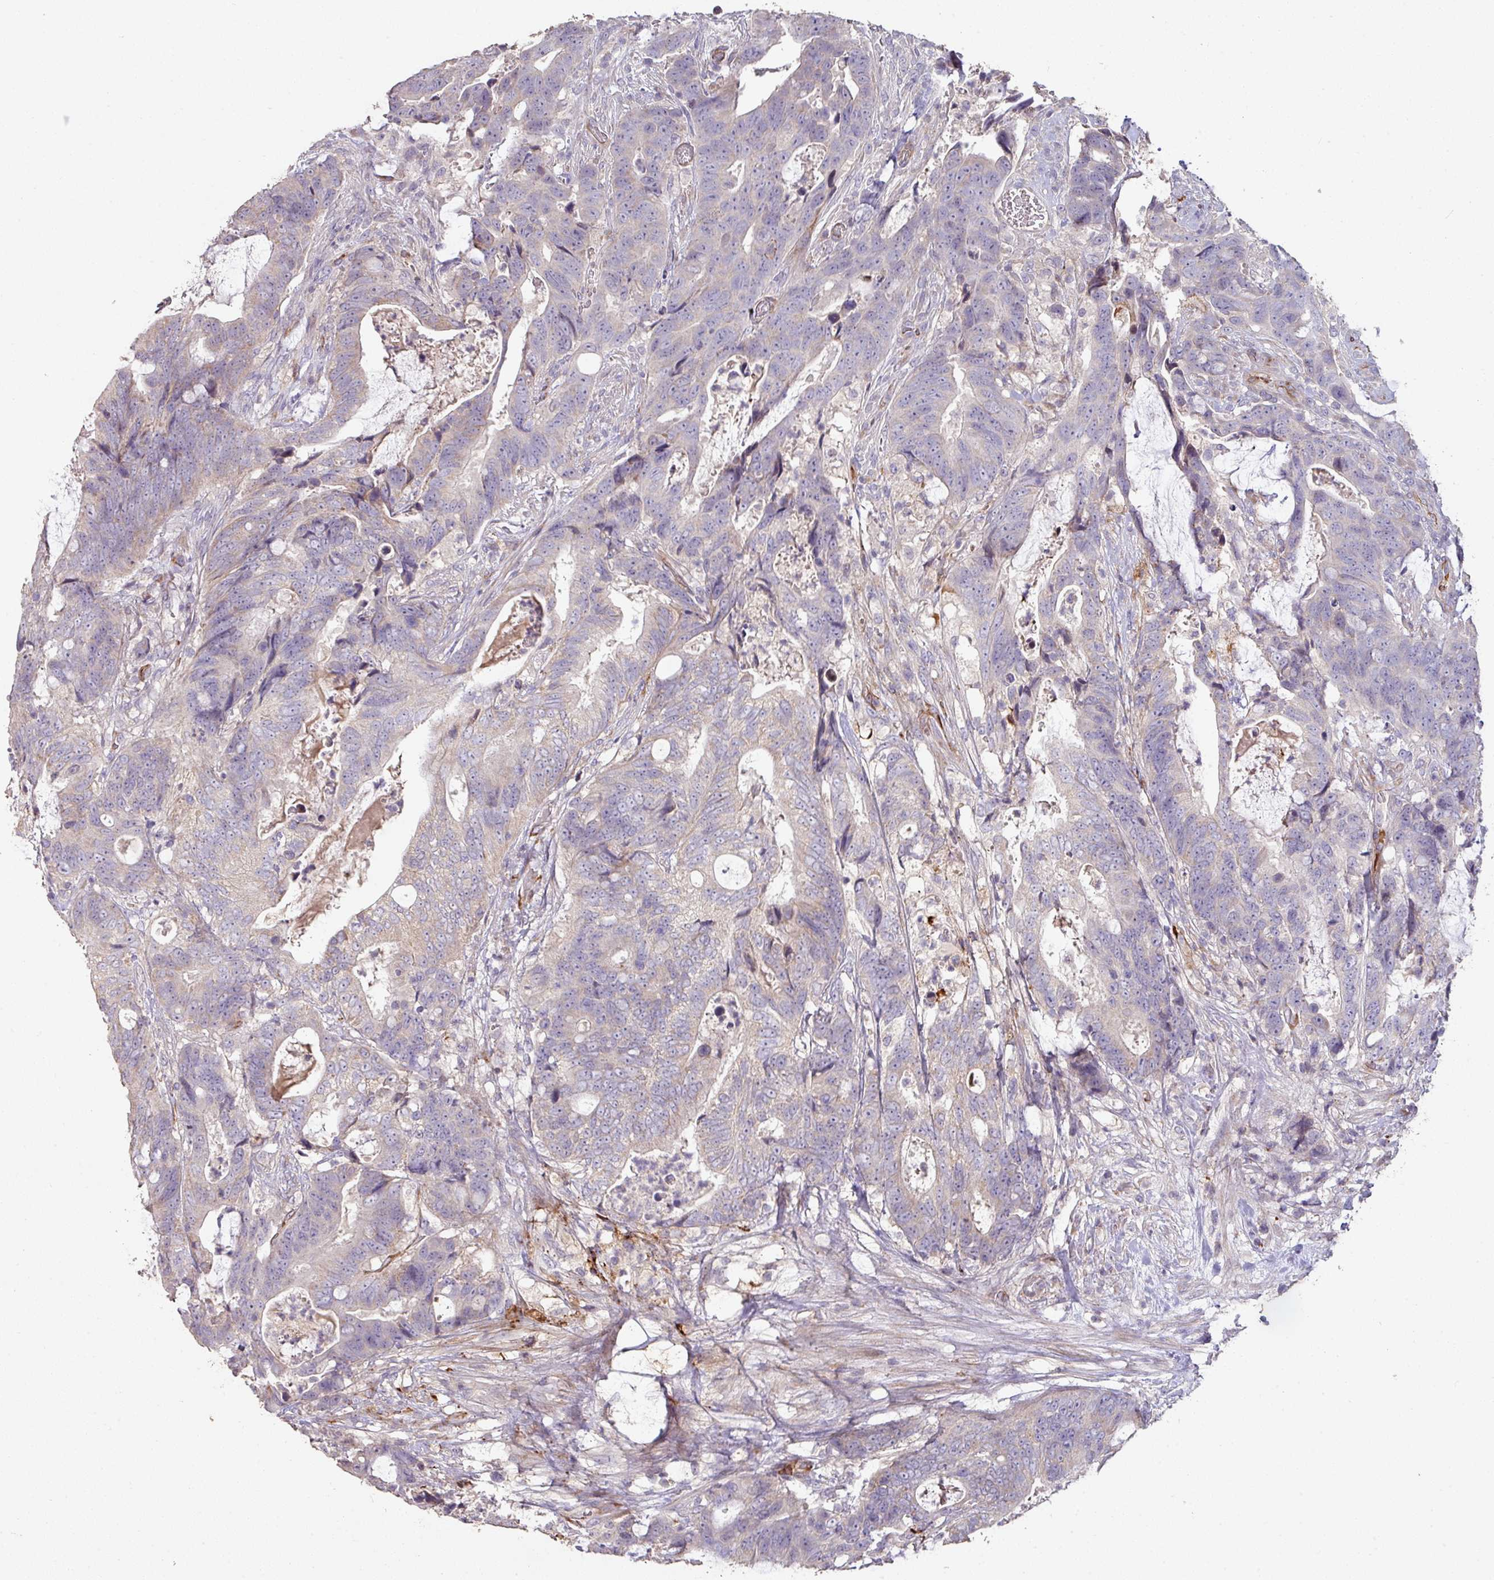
{"staining": {"intensity": "negative", "quantity": "none", "location": "none"}, "tissue": "colorectal cancer", "cell_type": "Tumor cells", "image_type": "cancer", "snomed": [{"axis": "morphology", "description": "Adenocarcinoma, NOS"}, {"axis": "topography", "description": "Colon"}], "caption": "Image shows no protein staining in tumor cells of colorectal adenocarcinoma tissue. The staining was performed using DAB (3,3'-diaminobenzidine) to visualize the protein expression in brown, while the nuclei were stained in blue with hematoxylin (Magnification: 20x).", "gene": "RPL23A", "patient": {"sex": "female", "age": 82}}